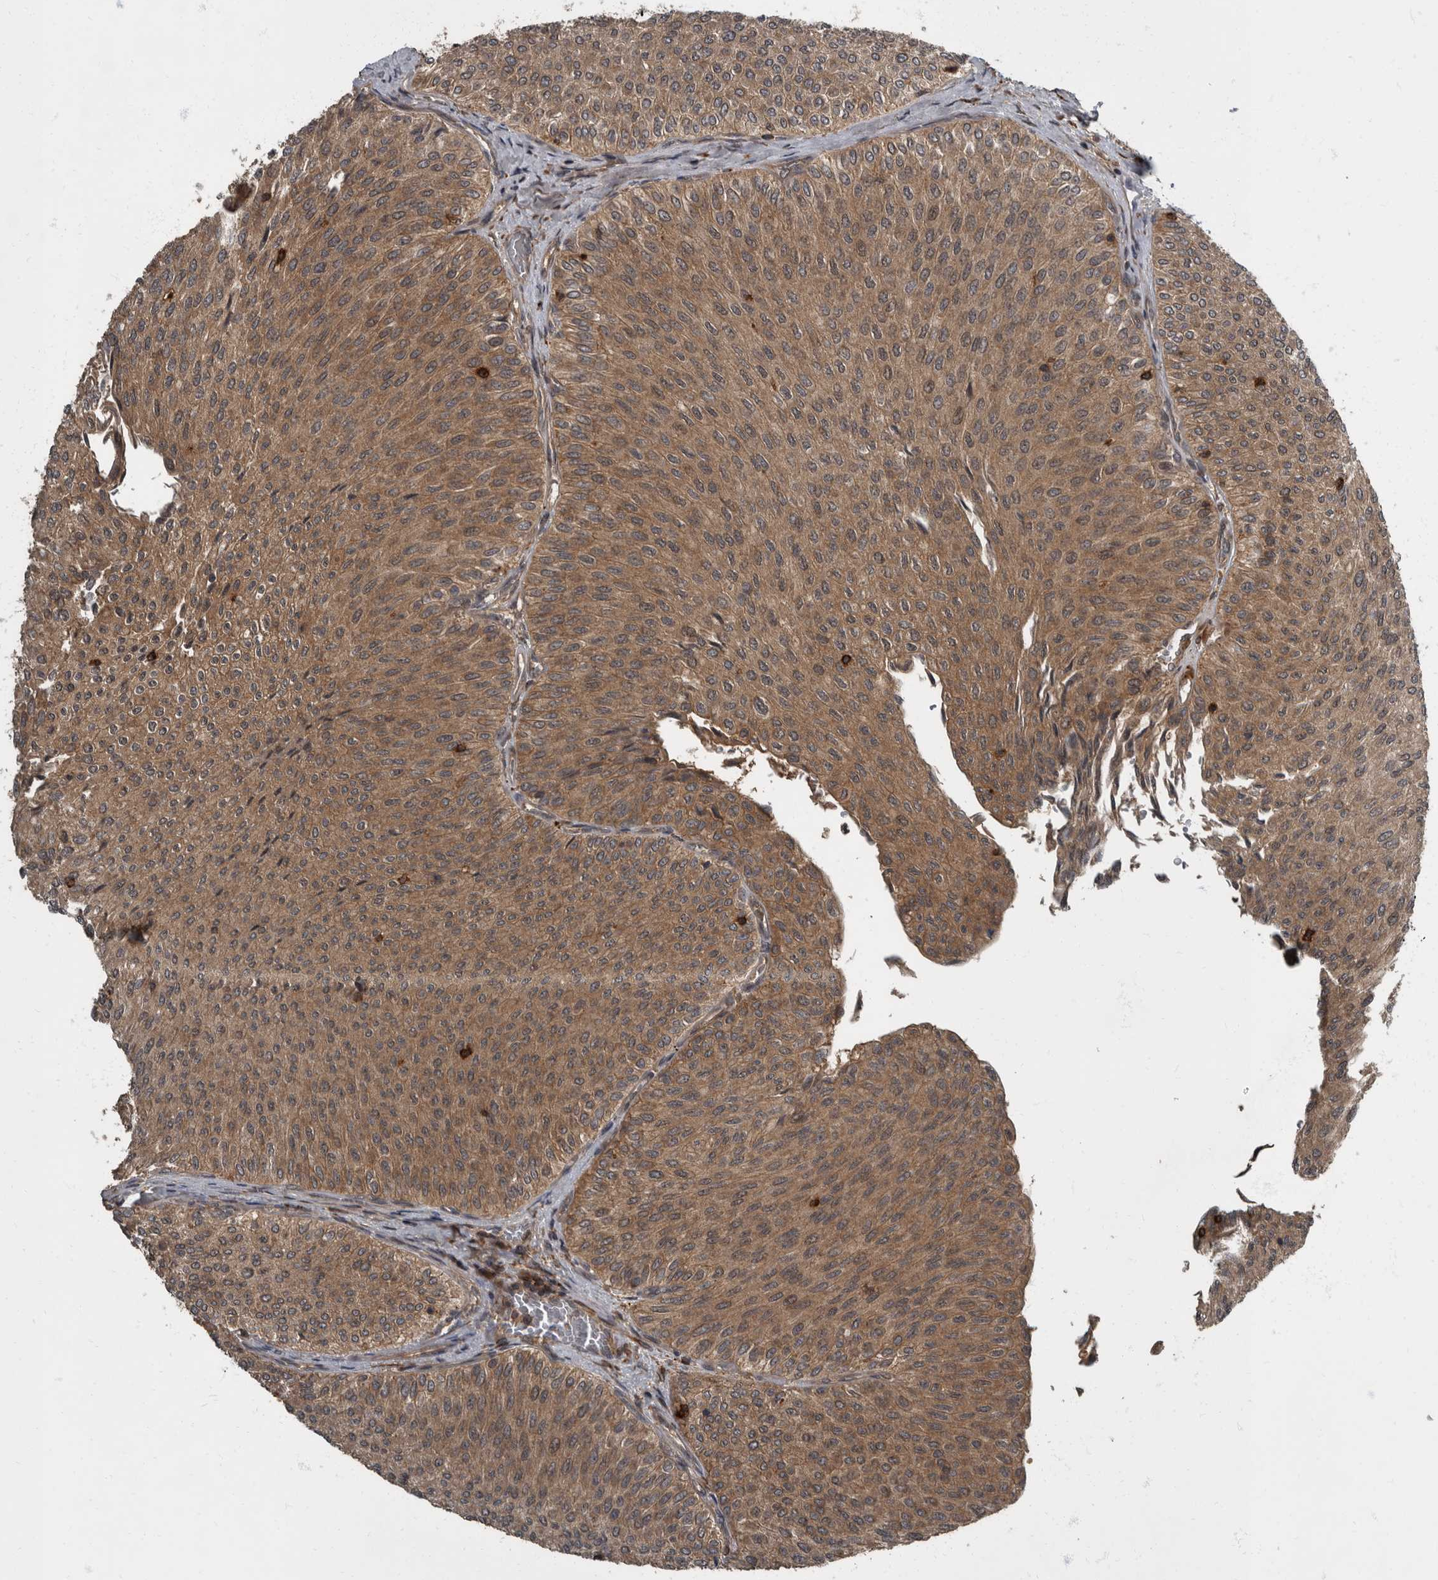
{"staining": {"intensity": "moderate", "quantity": ">75%", "location": "cytoplasmic/membranous"}, "tissue": "urothelial cancer", "cell_type": "Tumor cells", "image_type": "cancer", "snomed": [{"axis": "morphology", "description": "Urothelial carcinoma, Low grade"}, {"axis": "topography", "description": "Urinary bladder"}], "caption": "Urothelial carcinoma (low-grade) stained with immunohistochemistry (IHC) exhibits moderate cytoplasmic/membranous staining in approximately >75% of tumor cells.", "gene": "RABGGTB", "patient": {"sex": "male", "age": 78}}